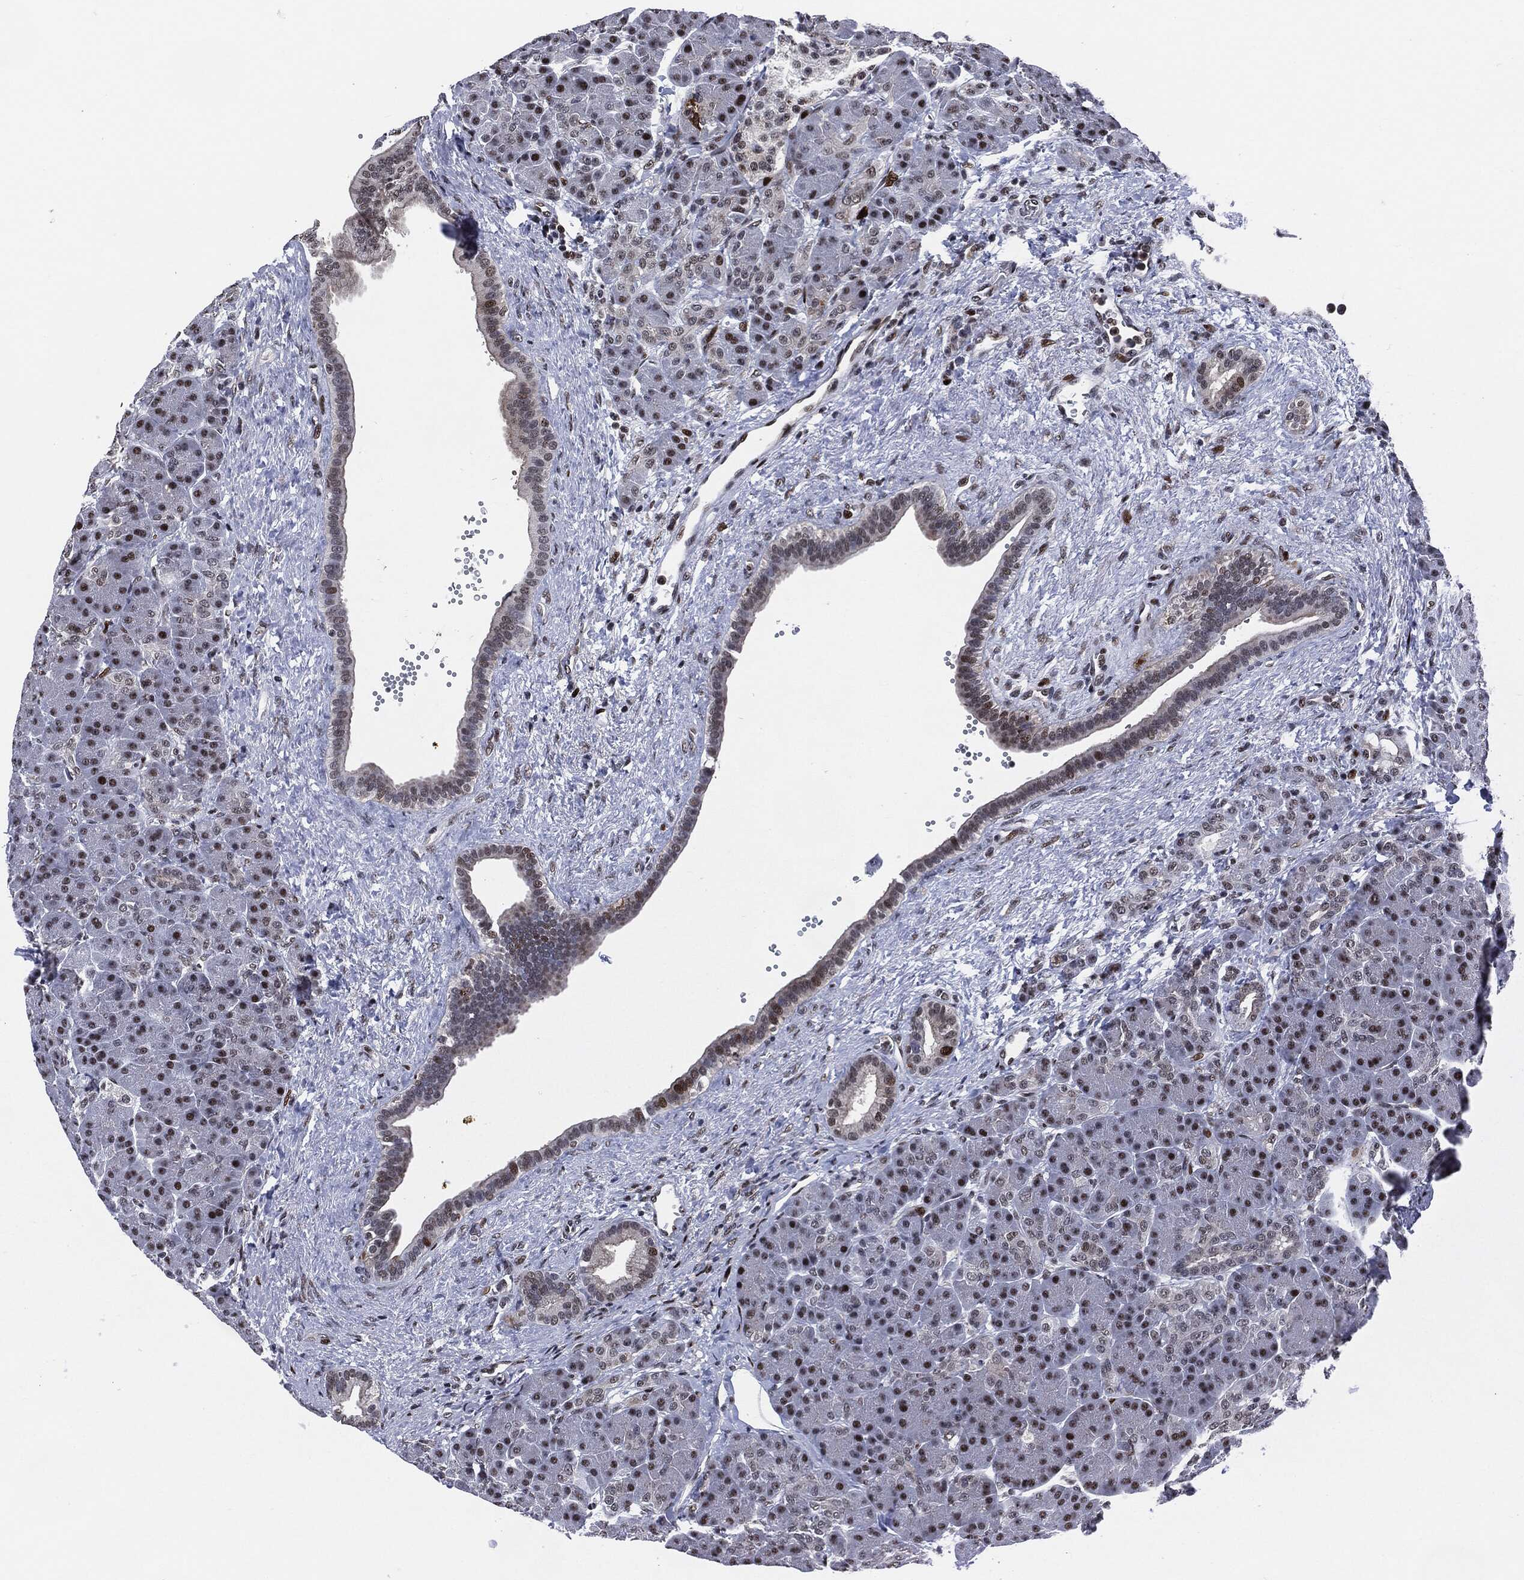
{"staining": {"intensity": "strong", "quantity": "25%-75%", "location": "nuclear"}, "tissue": "pancreas", "cell_type": "Exocrine glandular cells", "image_type": "normal", "snomed": [{"axis": "morphology", "description": "Normal tissue, NOS"}, {"axis": "topography", "description": "Pancreas"}], "caption": "Immunohistochemistry micrograph of unremarkable pancreas: human pancreas stained using immunohistochemistry (IHC) exhibits high levels of strong protein expression localized specifically in the nuclear of exocrine glandular cells, appearing as a nuclear brown color.", "gene": "AKT2", "patient": {"sex": "female", "age": 63}}